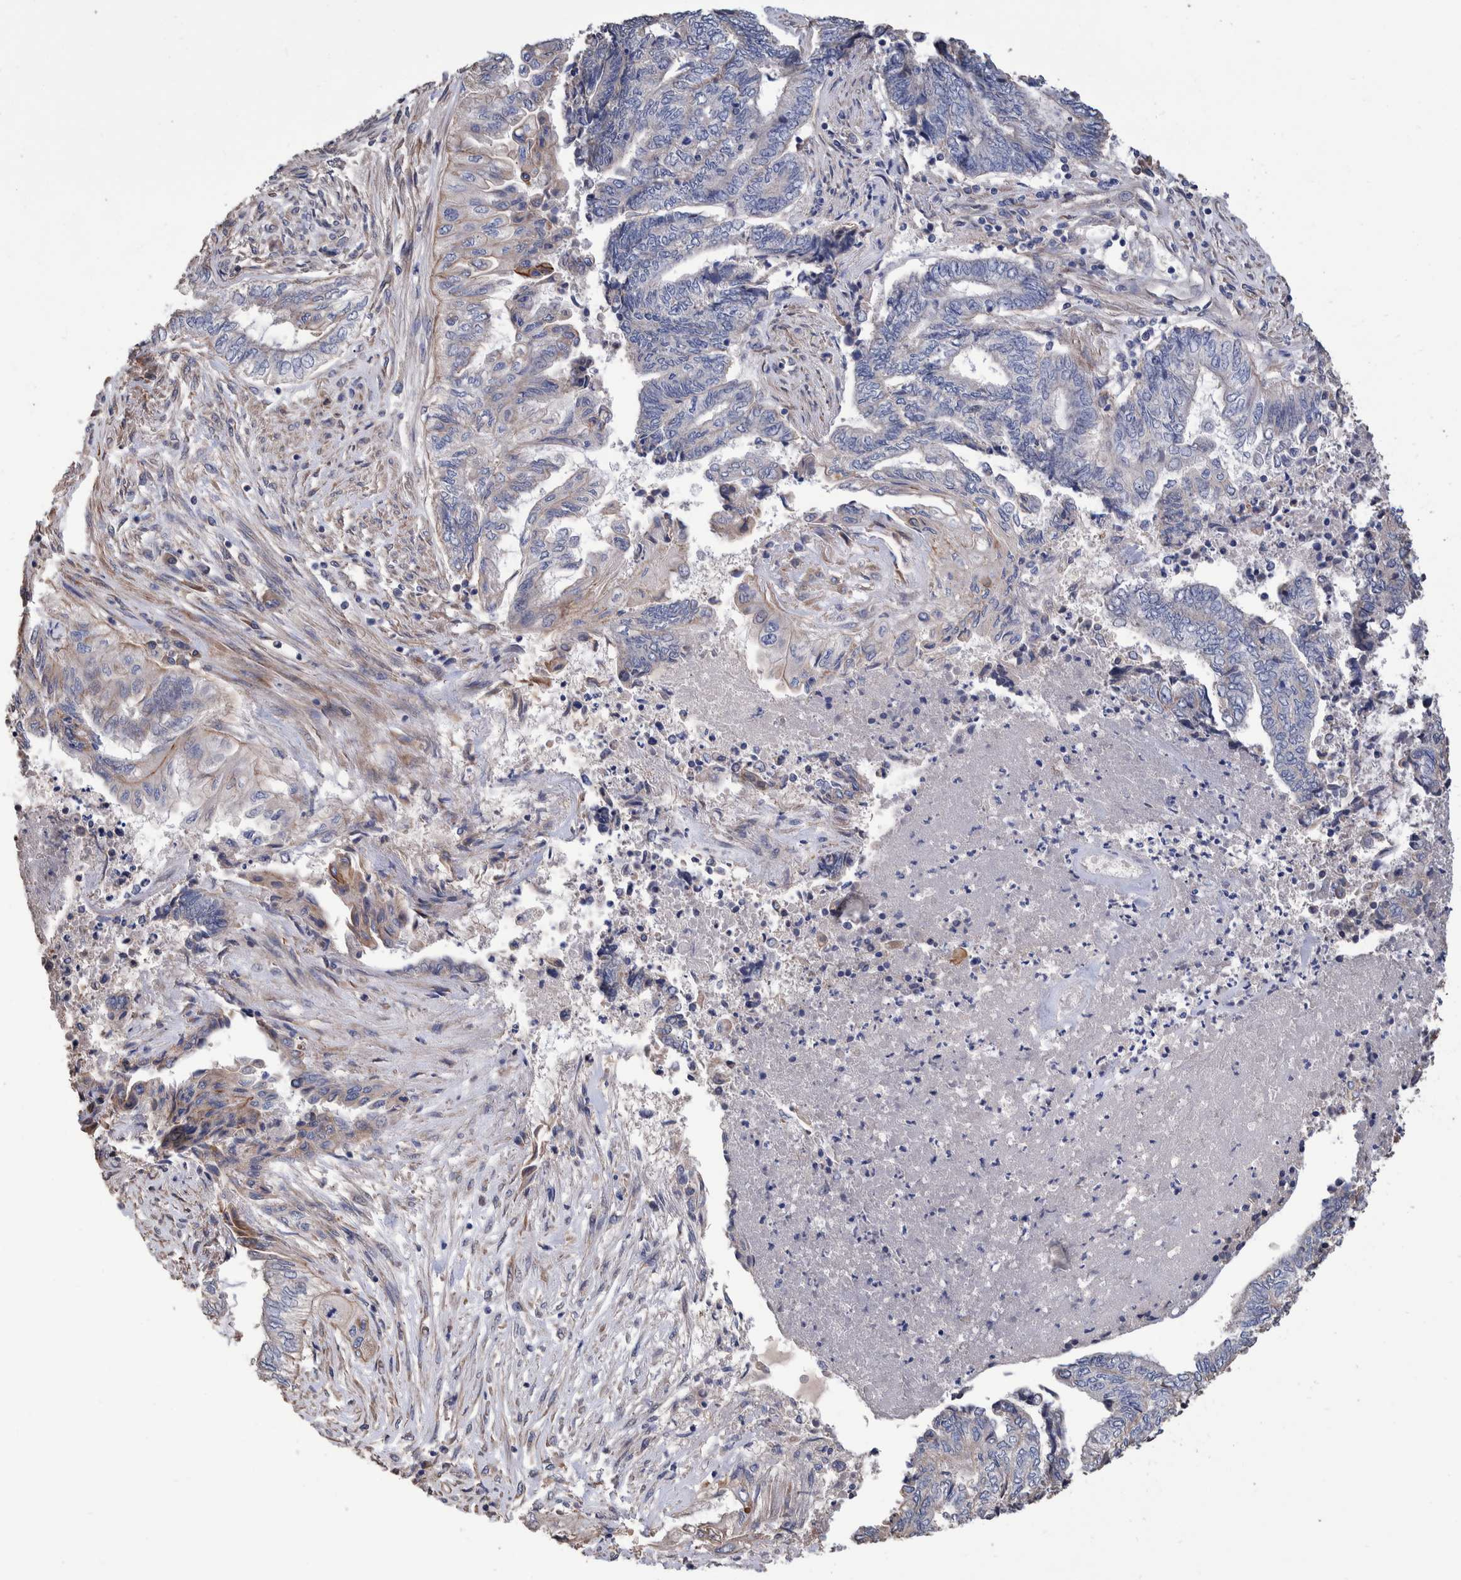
{"staining": {"intensity": "negative", "quantity": "none", "location": "none"}, "tissue": "endometrial cancer", "cell_type": "Tumor cells", "image_type": "cancer", "snomed": [{"axis": "morphology", "description": "Adenocarcinoma, NOS"}, {"axis": "topography", "description": "Uterus"}, {"axis": "topography", "description": "Endometrium"}], "caption": "Immunohistochemistry histopathology image of neoplastic tissue: human endometrial cancer stained with DAB reveals no significant protein positivity in tumor cells.", "gene": "SLC45A4", "patient": {"sex": "female", "age": 70}}